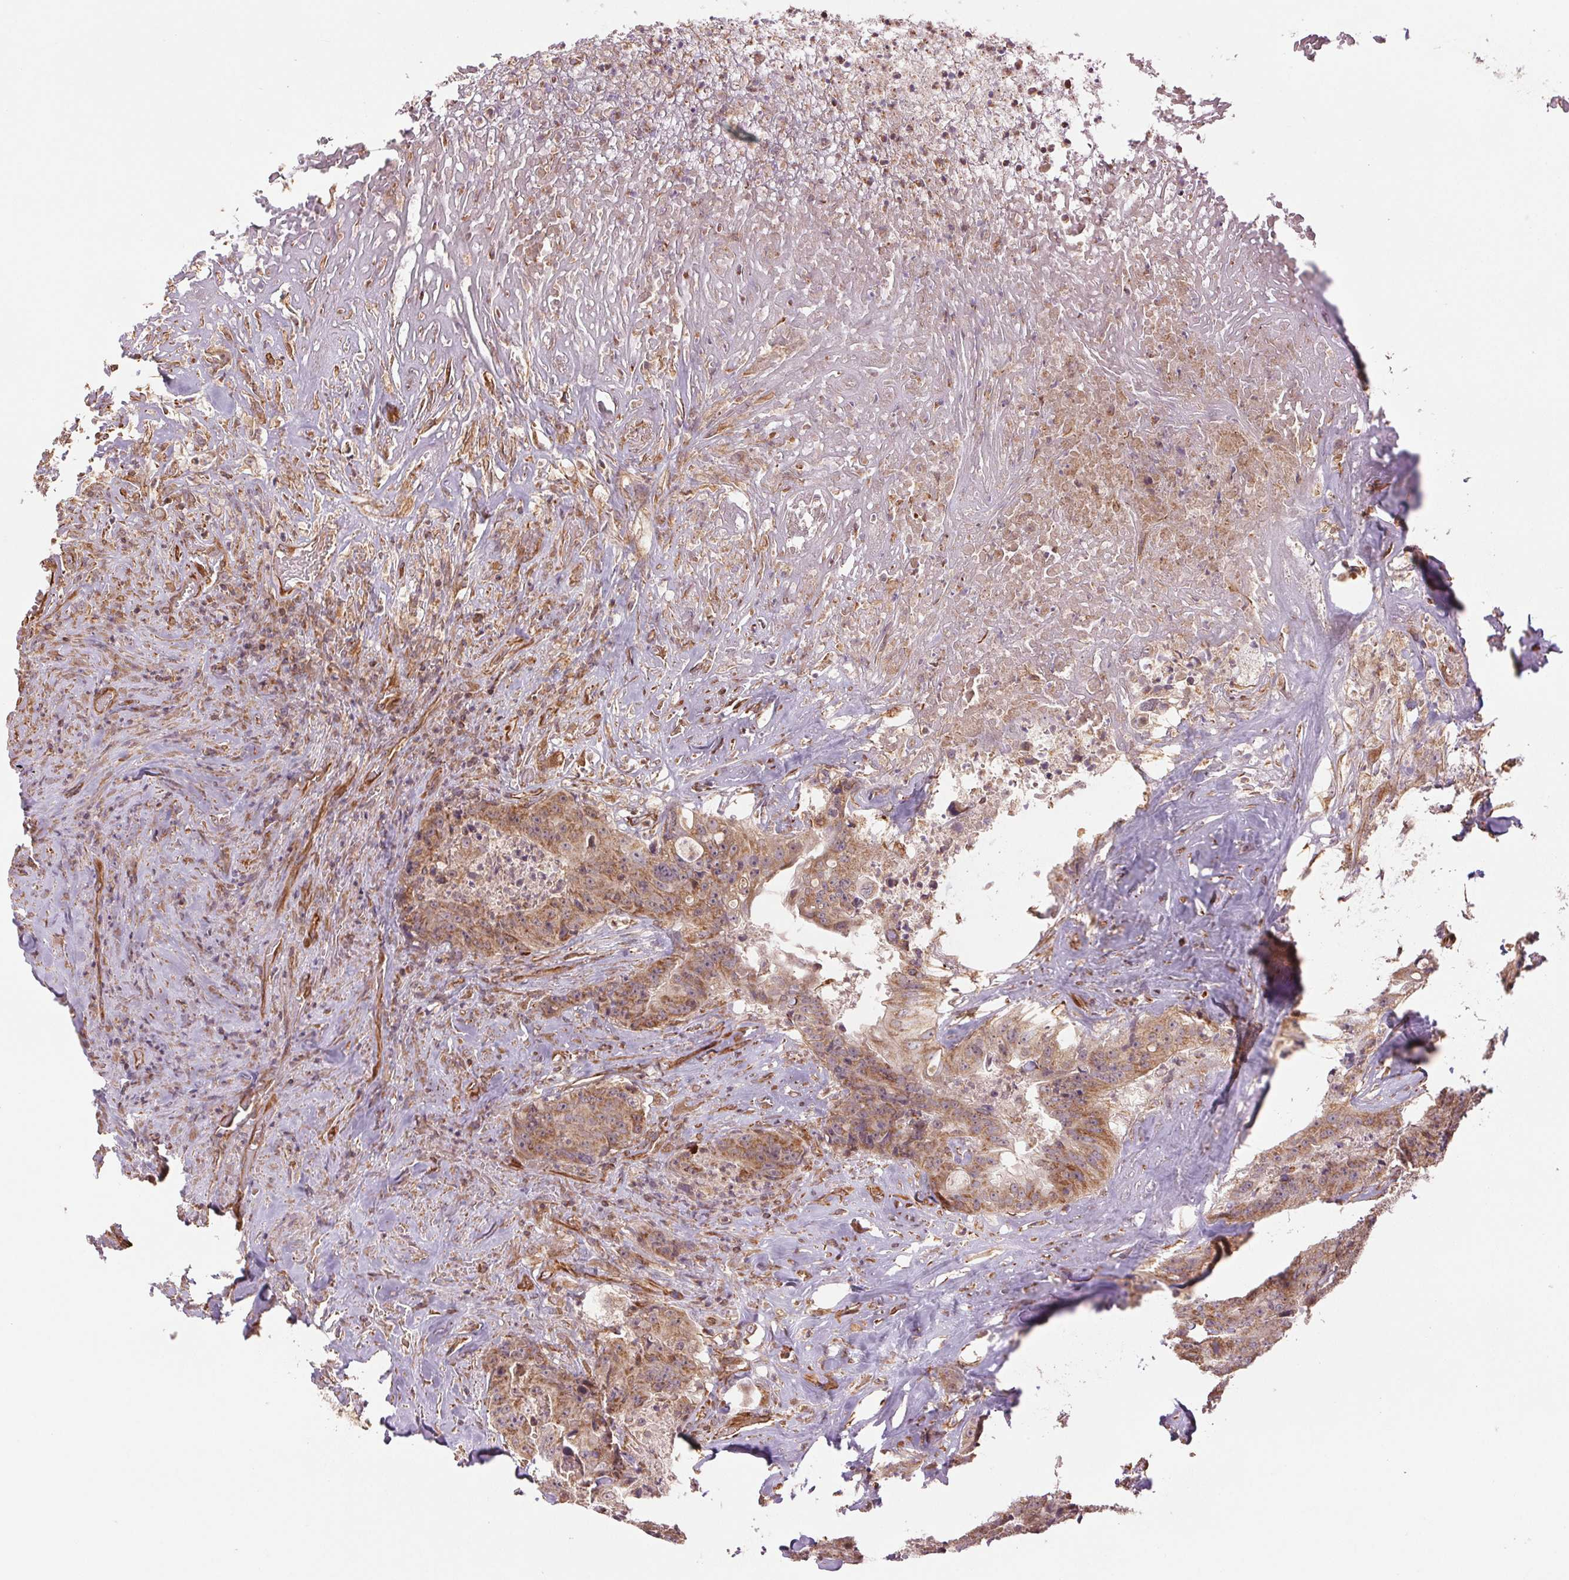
{"staining": {"intensity": "weak", "quantity": ">75%", "location": "cytoplasmic/membranous"}, "tissue": "colorectal cancer", "cell_type": "Tumor cells", "image_type": "cancer", "snomed": [{"axis": "morphology", "description": "Adenocarcinoma, NOS"}, {"axis": "topography", "description": "Rectum"}], "caption": "Immunohistochemical staining of colorectal cancer (adenocarcinoma) reveals weak cytoplasmic/membranous protein staining in about >75% of tumor cells. The staining is performed using DAB brown chromogen to label protein expression. The nuclei are counter-stained blue using hematoxylin.", "gene": "STARD7", "patient": {"sex": "female", "age": 62}}